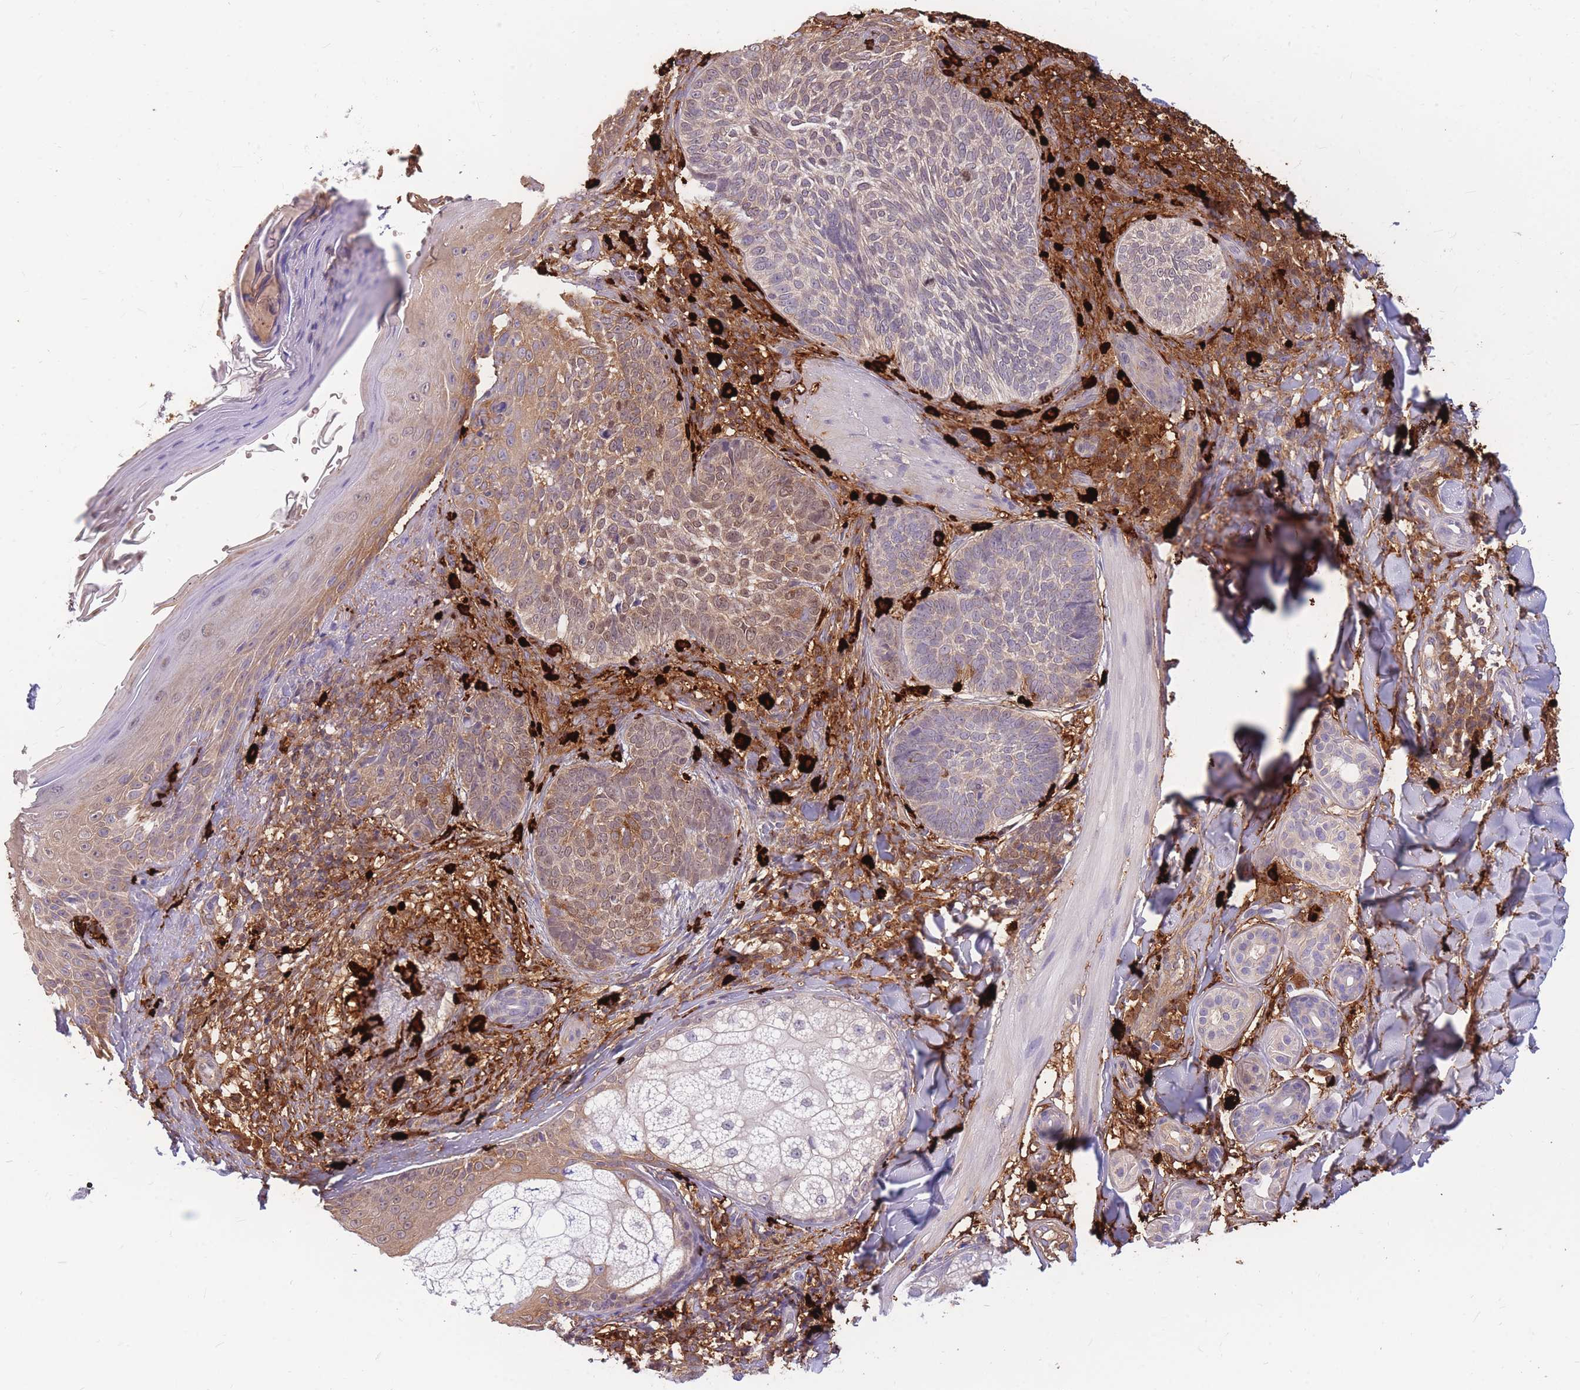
{"staining": {"intensity": "moderate", "quantity": "25%-75%", "location": "cytoplasmic/membranous,nuclear"}, "tissue": "skin cancer", "cell_type": "Tumor cells", "image_type": "cancer", "snomed": [{"axis": "morphology", "description": "Basal cell carcinoma"}, {"axis": "topography", "description": "Skin"}], "caption": "A micrograph of skin cancer stained for a protein displays moderate cytoplasmic/membranous and nuclear brown staining in tumor cells.", "gene": "TPSAB1", "patient": {"sex": "female", "age": 61}}